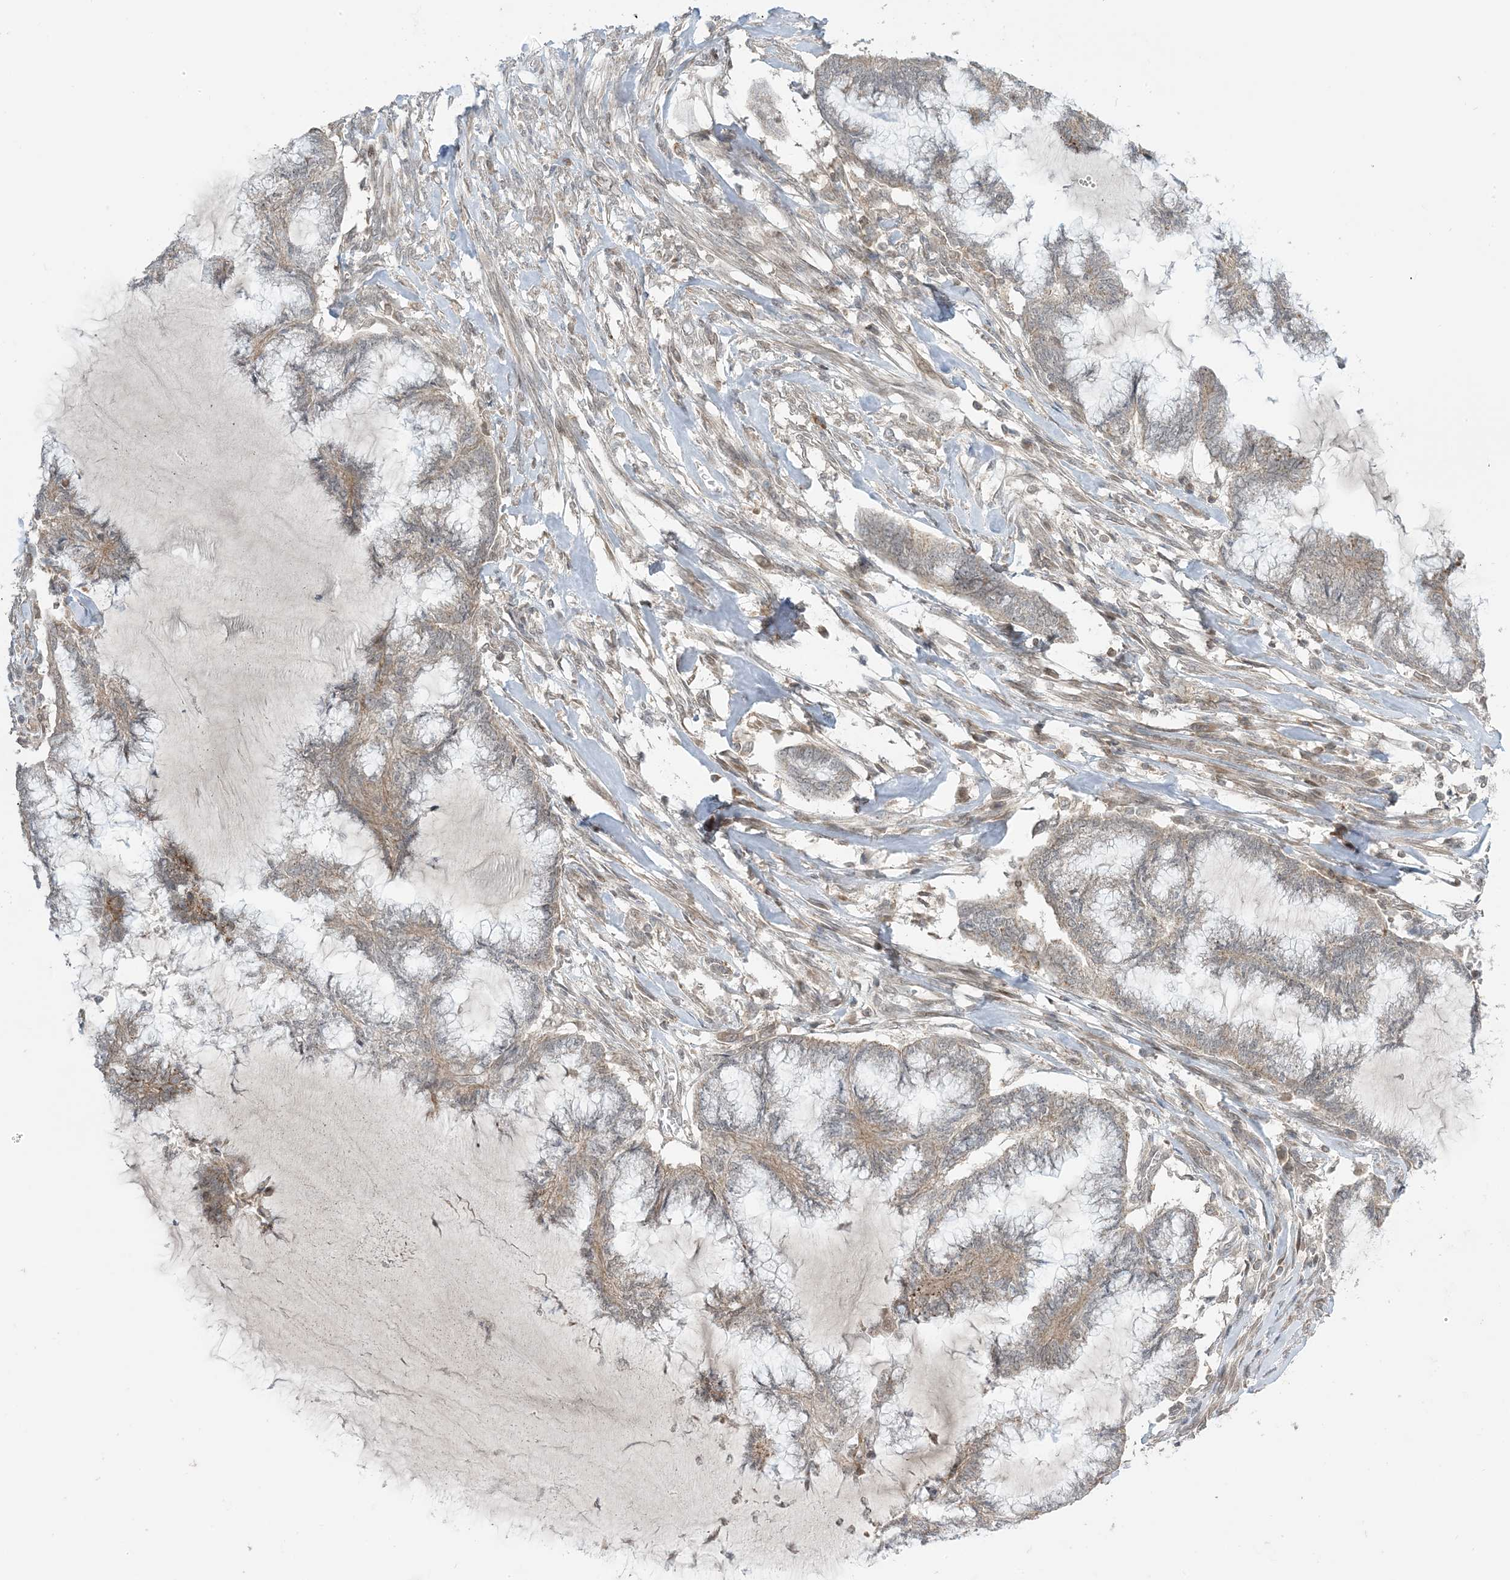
{"staining": {"intensity": "weak", "quantity": "<25%", "location": "cytoplasmic/membranous"}, "tissue": "endometrial cancer", "cell_type": "Tumor cells", "image_type": "cancer", "snomed": [{"axis": "morphology", "description": "Adenocarcinoma, NOS"}, {"axis": "topography", "description": "Endometrium"}], "caption": "A high-resolution histopathology image shows immunohistochemistry (IHC) staining of endometrial cancer (adenocarcinoma), which shows no significant positivity in tumor cells. (Brightfield microscopy of DAB (3,3'-diaminobenzidine) IHC at high magnification).", "gene": "PHLDB2", "patient": {"sex": "female", "age": 86}}